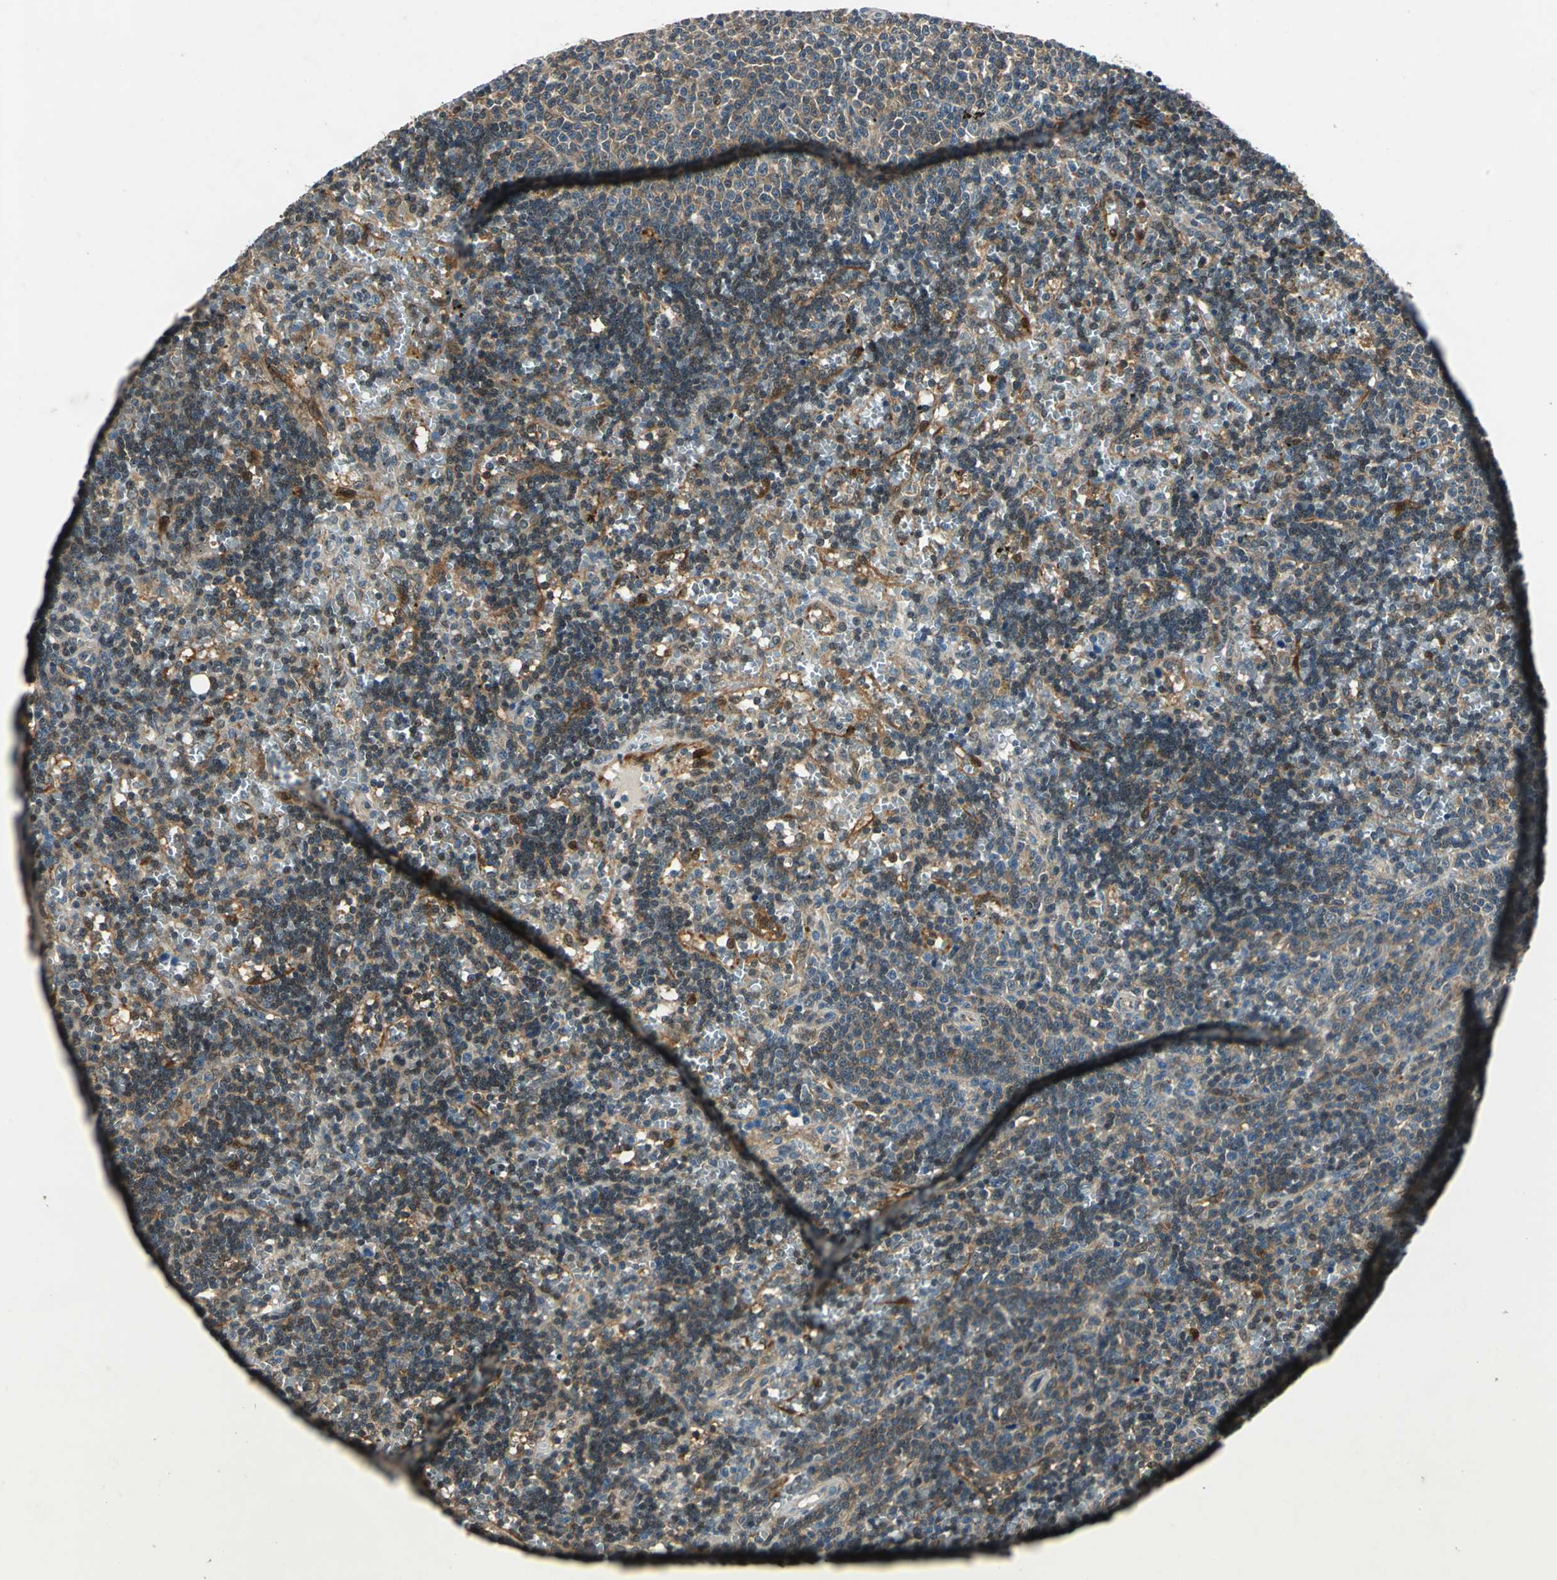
{"staining": {"intensity": "moderate", "quantity": "25%-75%", "location": "cytoplasmic/membranous,nuclear"}, "tissue": "lymphoma", "cell_type": "Tumor cells", "image_type": "cancer", "snomed": [{"axis": "morphology", "description": "Malignant lymphoma, non-Hodgkin's type, Low grade"}, {"axis": "topography", "description": "Spleen"}], "caption": "Lymphoma stained with a protein marker displays moderate staining in tumor cells.", "gene": "RRM2B", "patient": {"sex": "male", "age": 60}}